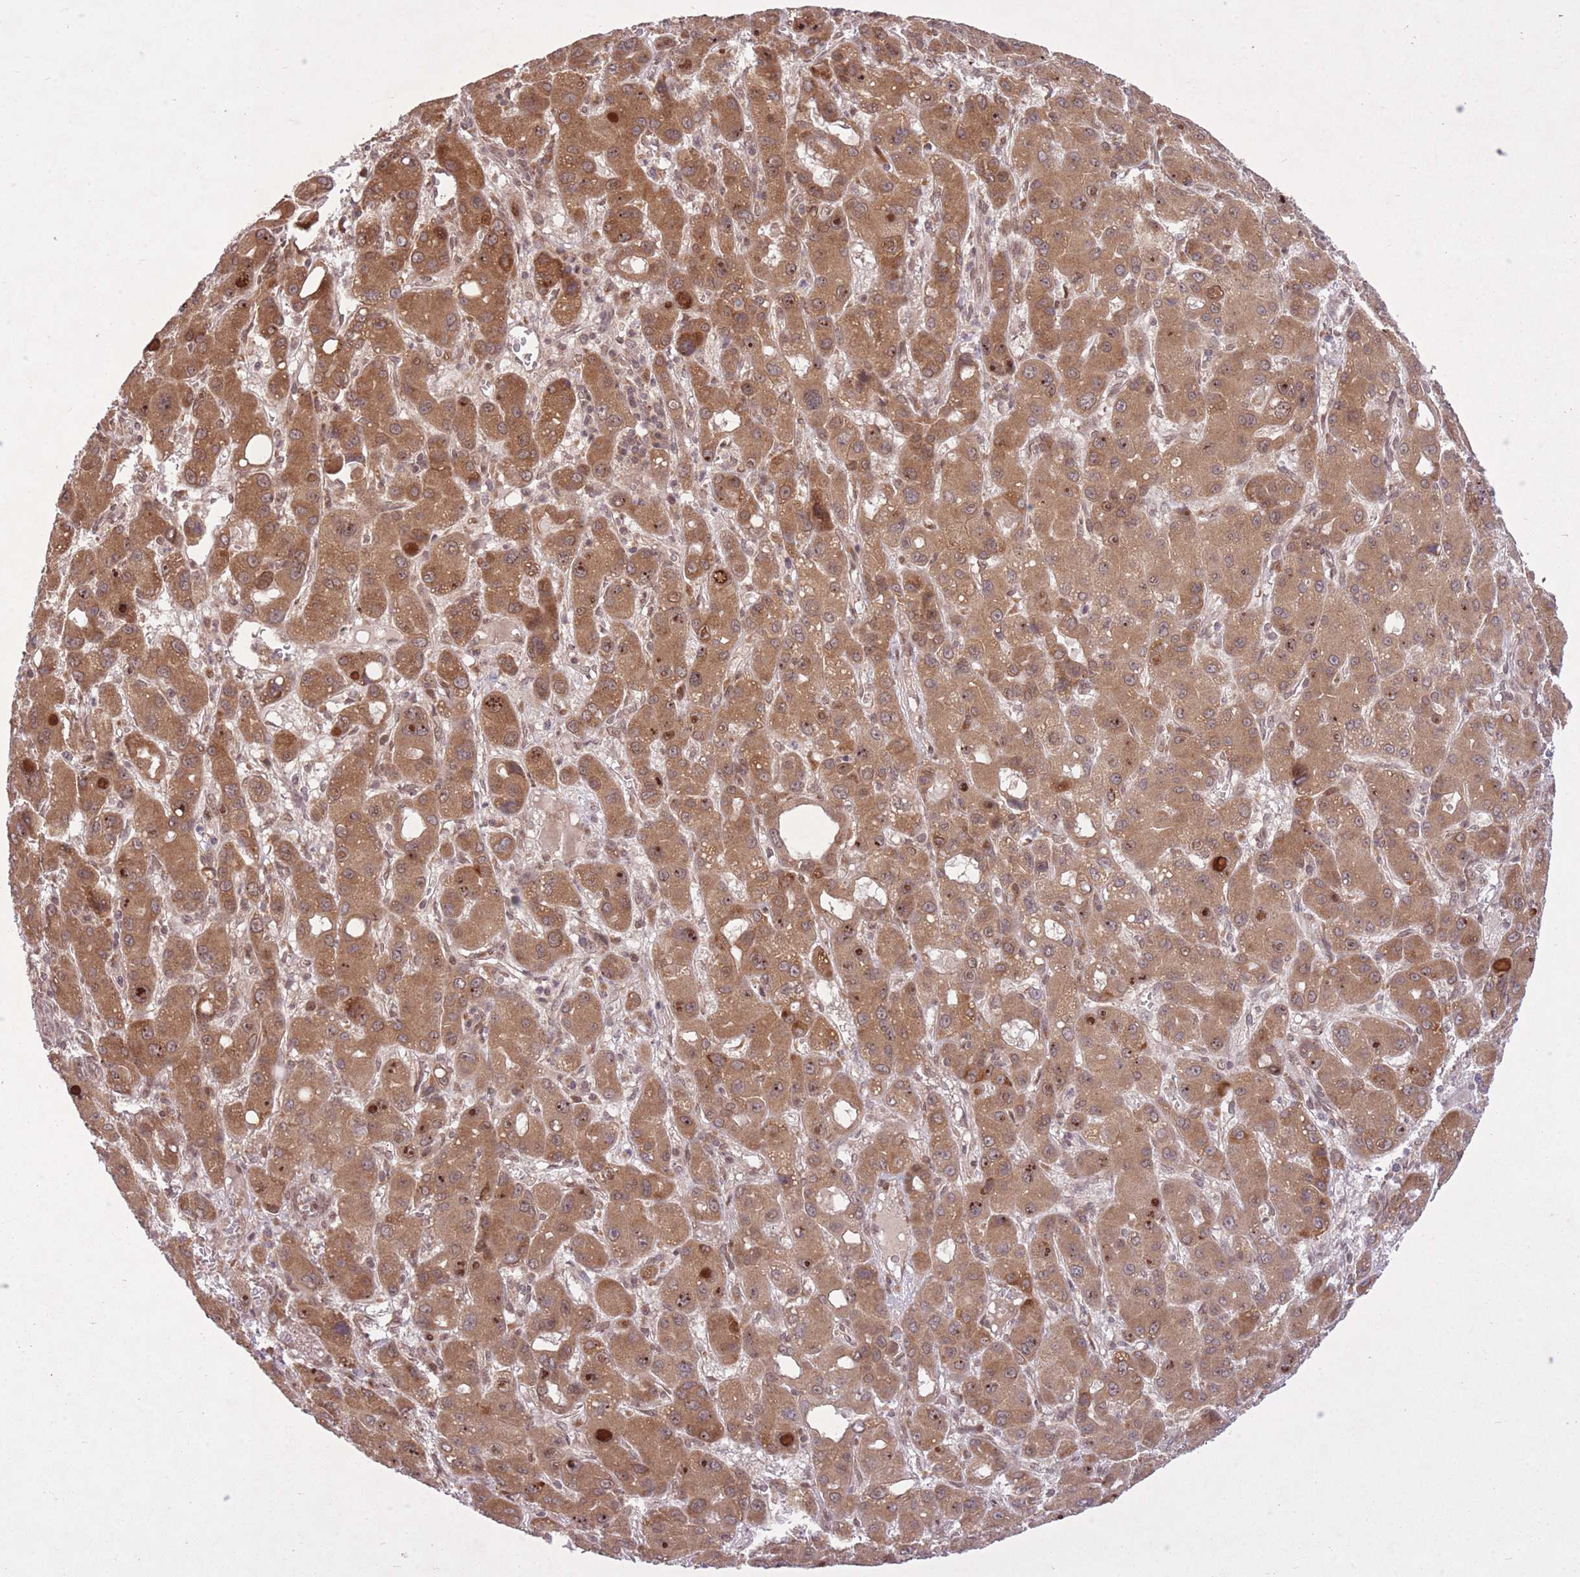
{"staining": {"intensity": "moderate", "quantity": ">75%", "location": "cytoplasmic/membranous"}, "tissue": "liver cancer", "cell_type": "Tumor cells", "image_type": "cancer", "snomed": [{"axis": "morphology", "description": "Carcinoma, Hepatocellular, NOS"}, {"axis": "topography", "description": "Liver"}], "caption": "Immunohistochemical staining of human liver cancer exhibits moderate cytoplasmic/membranous protein expression in about >75% of tumor cells.", "gene": "ZNF391", "patient": {"sex": "male", "age": 55}}